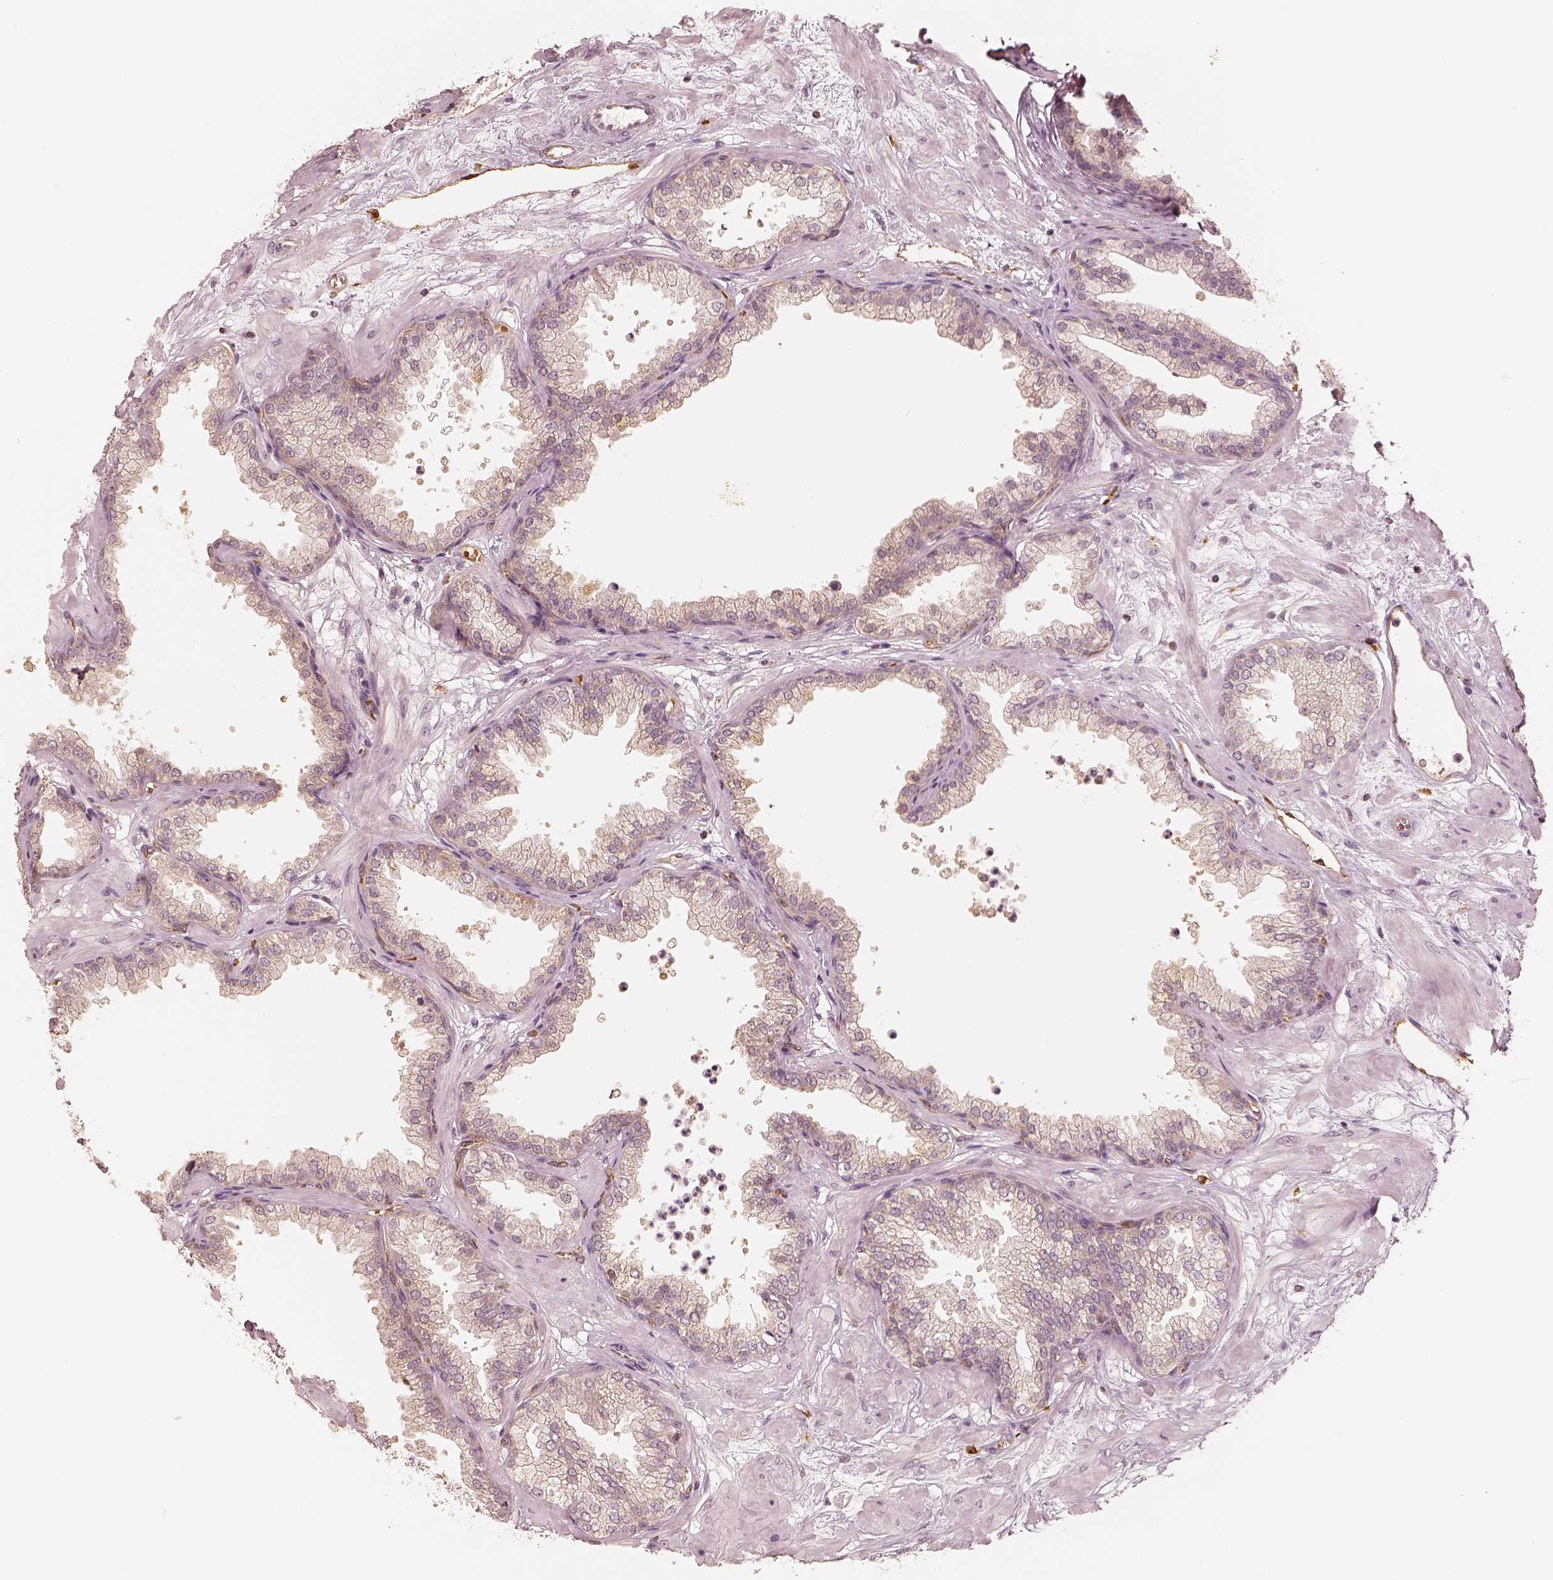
{"staining": {"intensity": "negative", "quantity": "none", "location": "none"}, "tissue": "prostate", "cell_type": "Glandular cells", "image_type": "normal", "snomed": [{"axis": "morphology", "description": "Normal tissue, NOS"}, {"axis": "topography", "description": "Prostate"}], "caption": "Human prostate stained for a protein using IHC displays no expression in glandular cells.", "gene": "FSCN1", "patient": {"sex": "male", "age": 37}}